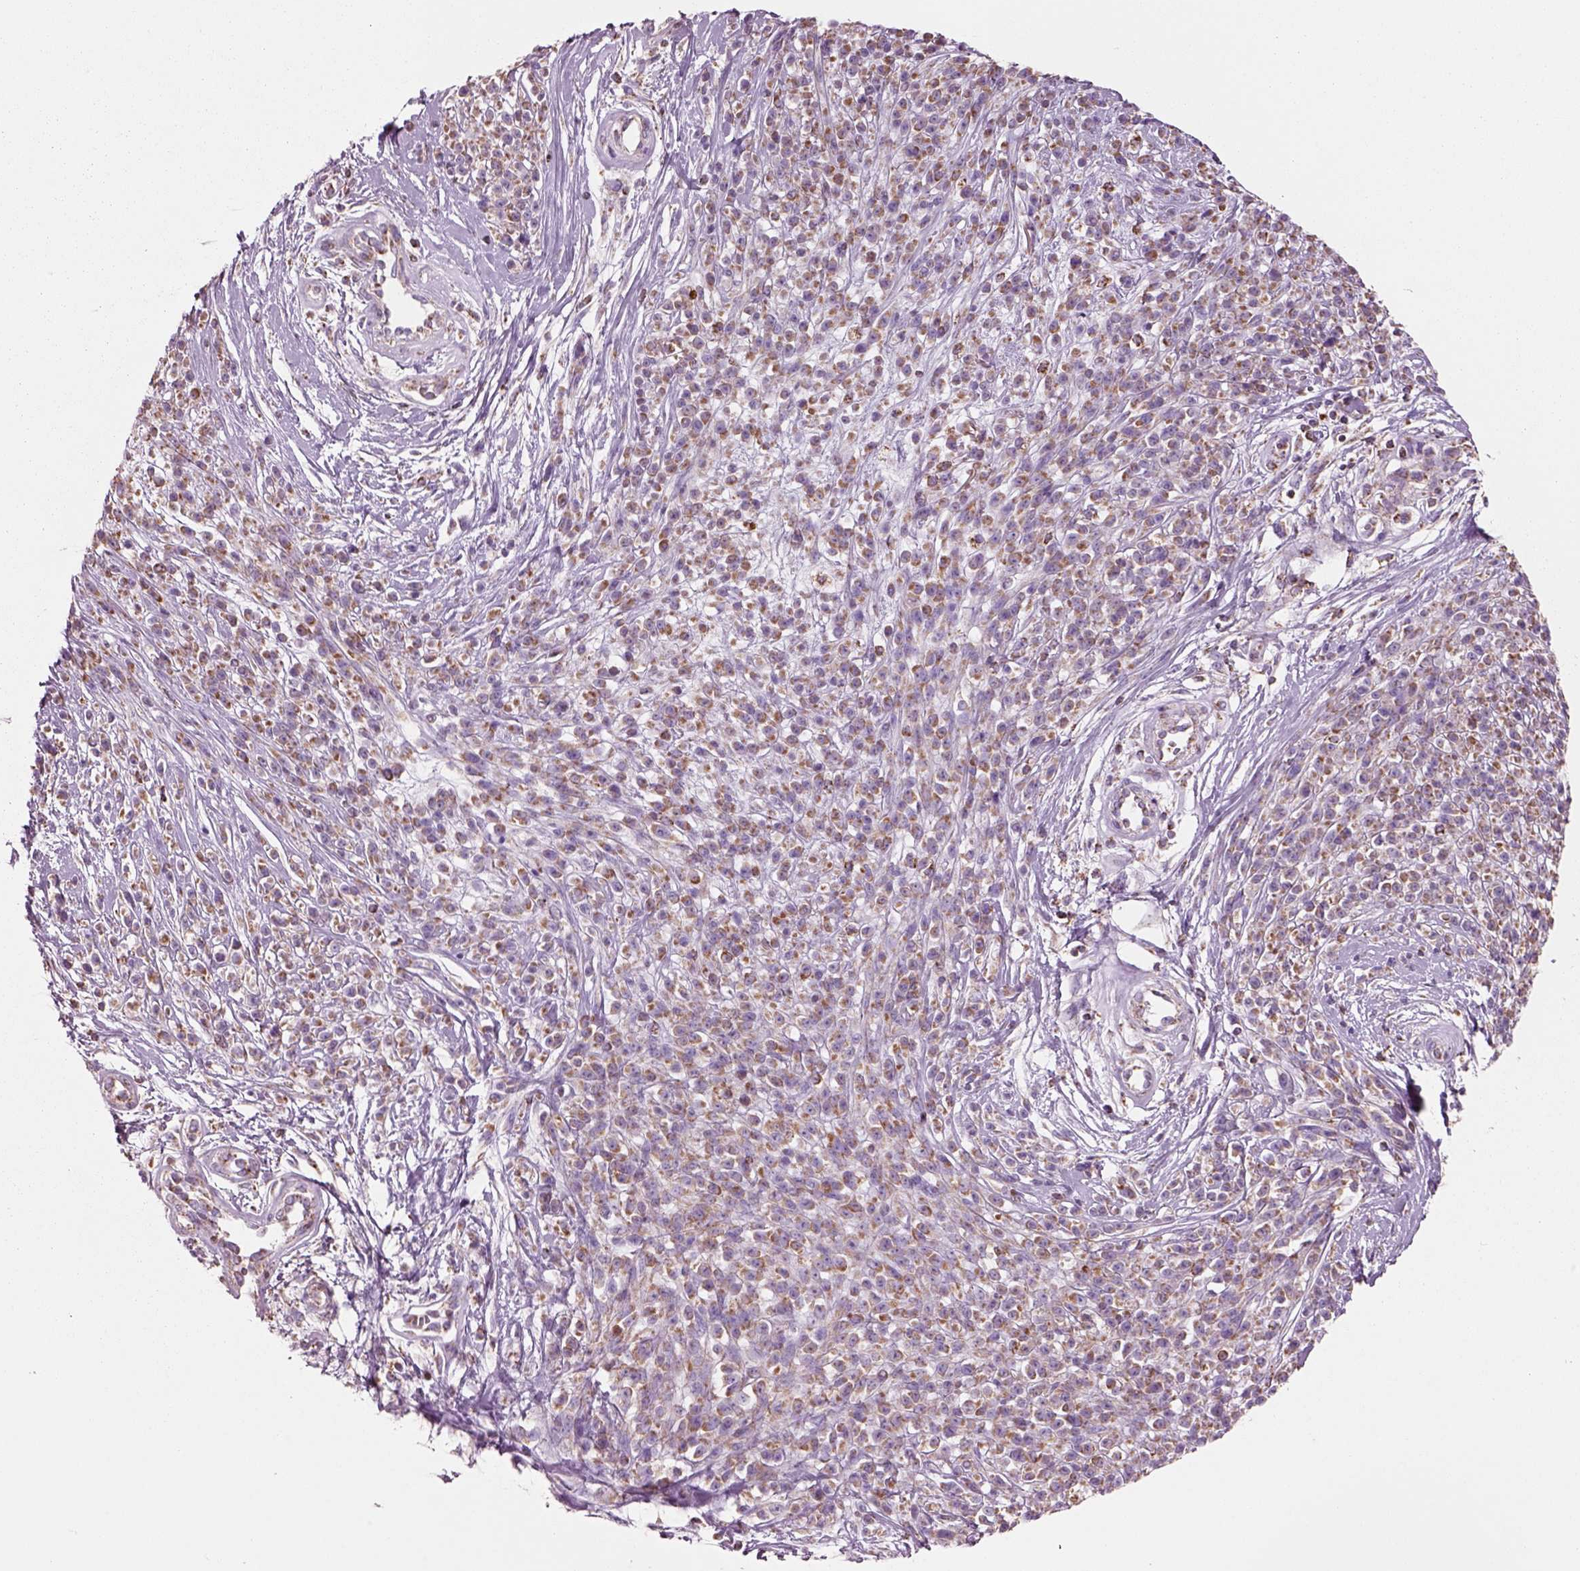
{"staining": {"intensity": "moderate", "quantity": ">75%", "location": "cytoplasmic/membranous"}, "tissue": "melanoma", "cell_type": "Tumor cells", "image_type": "cancer", "snomed": [{"axis": "morphology", "description": "Malignant melanoma, NOS"}, {"axis": "topography", "description": "Skin"}, {"axis": "topography", "description": "Skin of trunk"}], "caption": "This histopathology image reveals IHC staining of melanoma, with medium moderate cytoplasmic/membranous expression in about >75% of tumor cells.", "gene": "SLC25A24", "patient": {"sex": "male", "age": 74}}